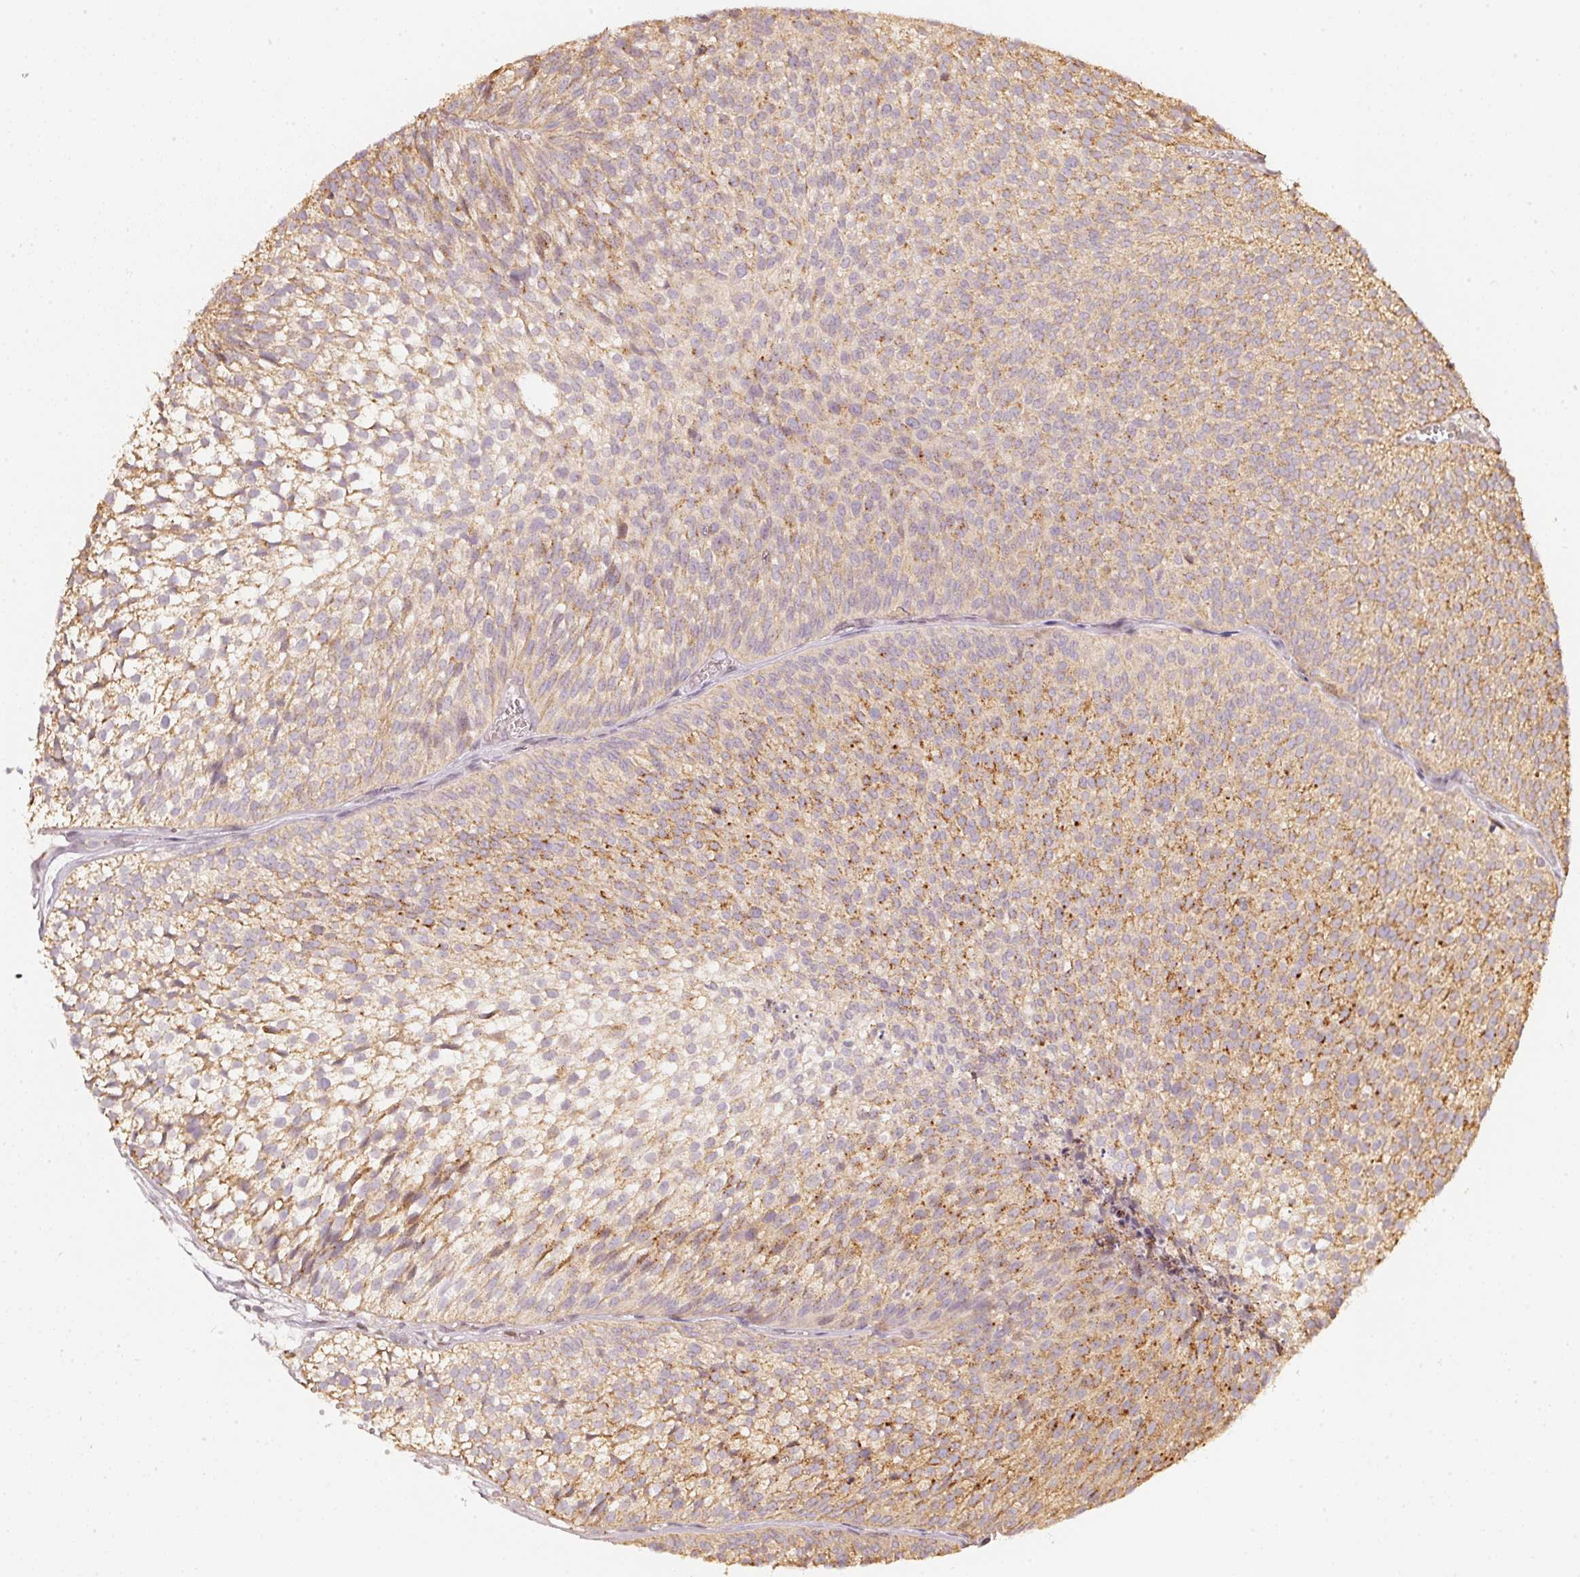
{"staining": {"intensity": "moderate", "quantity": ">75%", "location": "cytoplasmic/membranous"}, "tissue": "urothelial cancer", "cell_type": "Tumor cells", "image_type": "cancer", "snomed": [{"axis": "morphology", "description": "Urothelial carcinoma, Low grade"}, {"axis": "topography", "description": "Urinary bladder"}], "caption": "Moderate cytoplasmic/membranous expression is seen in about >75% of tumor cells in urothelial cancer. (DAB (3,3'-diaminobenzidine) = brown stain, brightfield microscopy at high magnification).", "gene": "RAB35", "patient": {"sex": "male", "age": 91}}